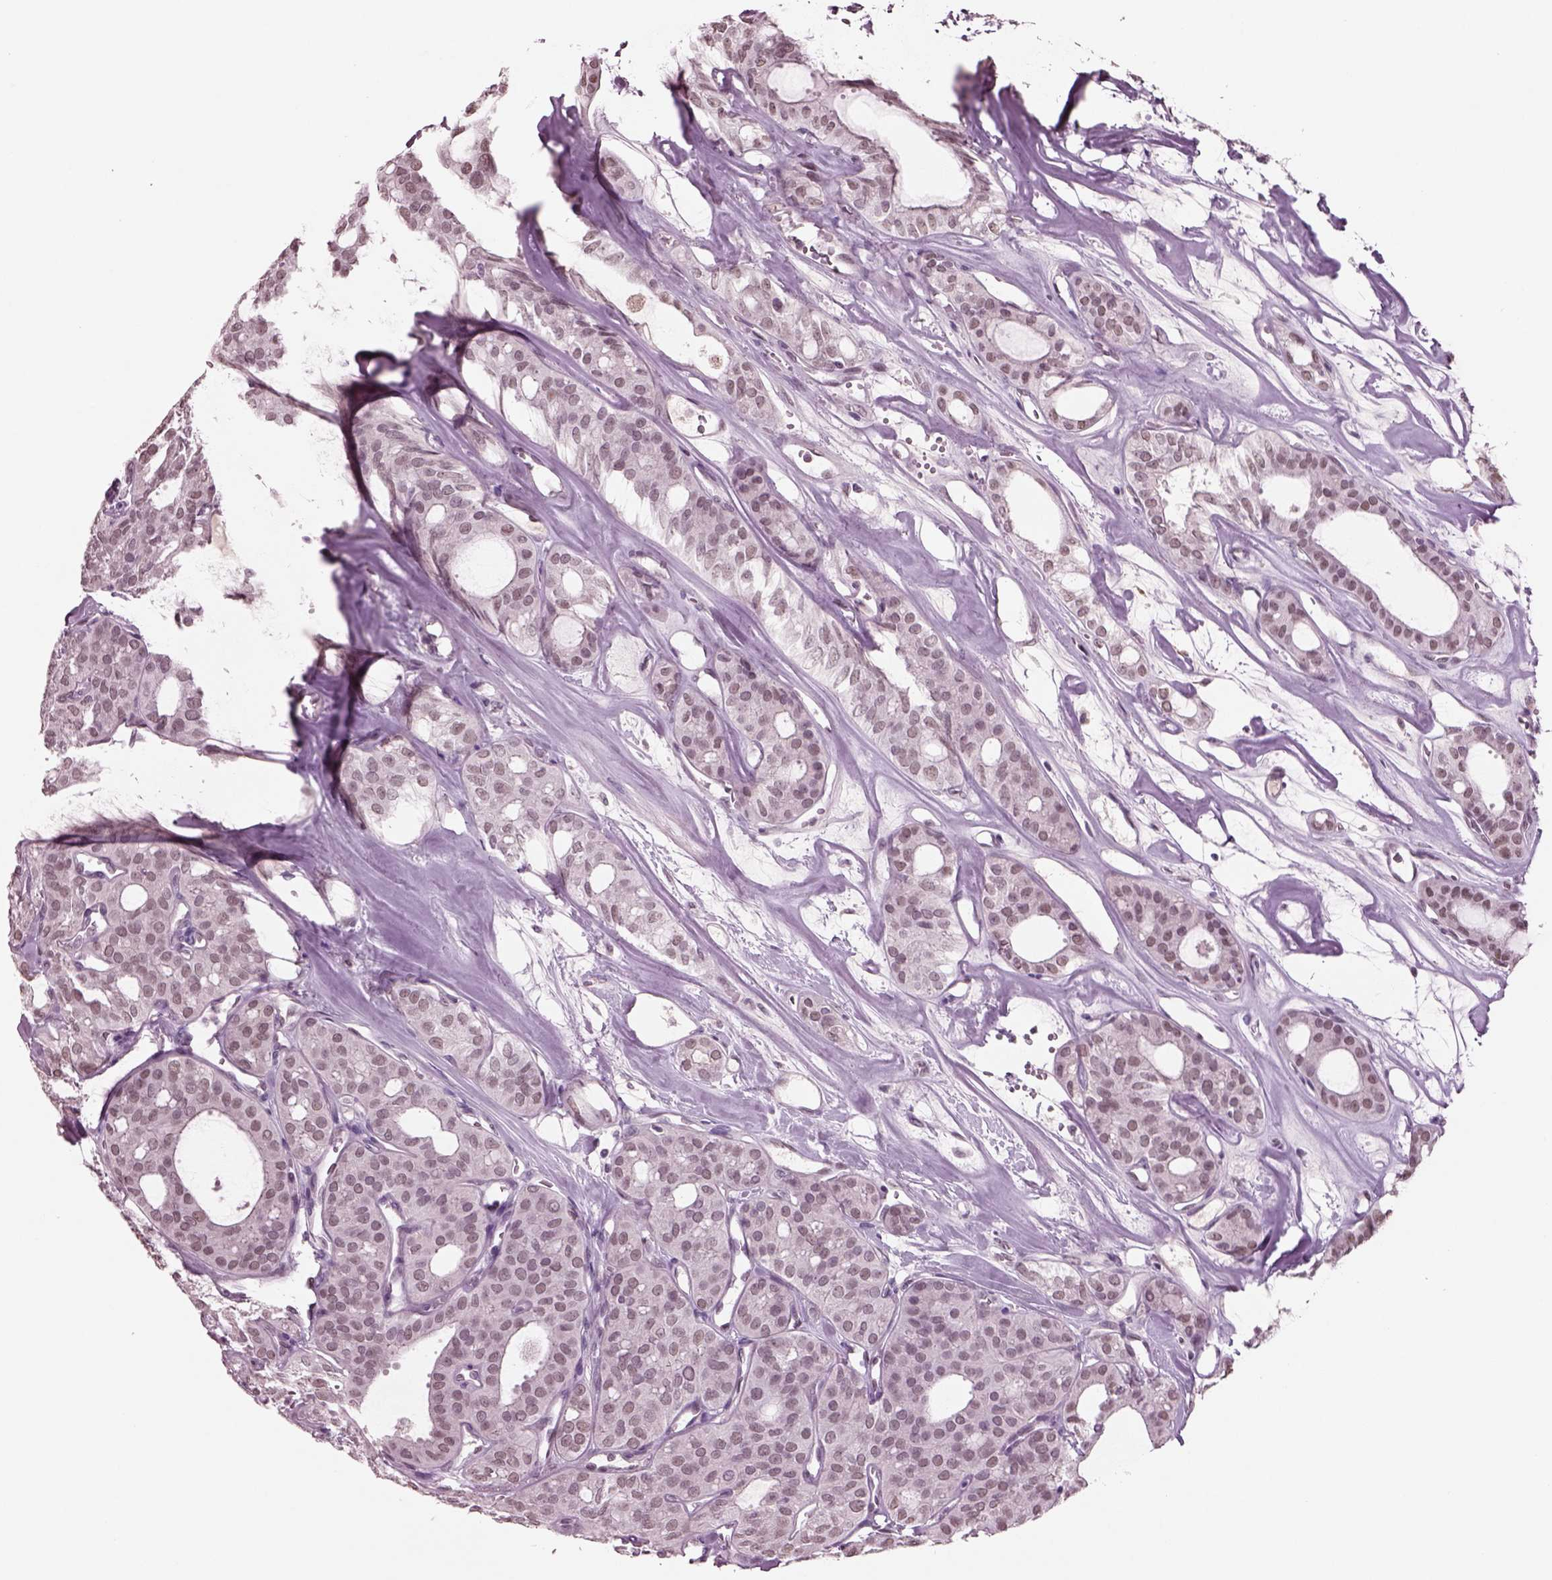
{"staining": {"intensity": "negative", "quantity": "none", "location": "none"}, "tissue": "thyroid cancer", "cell_type": "Tumor cells", "image_type": "cancer", "snomed": [{"axis": "morphology", "description": "Follicular adenoma carcinoma, NOS"}, {"axis": "topography", "description": "Thyroid gland"}], "caption": "Tumor cells show no significant positivity in thyroid cancer.", "gene": "SEPHS1", "patient": {"sex": "male", "age": 75}}